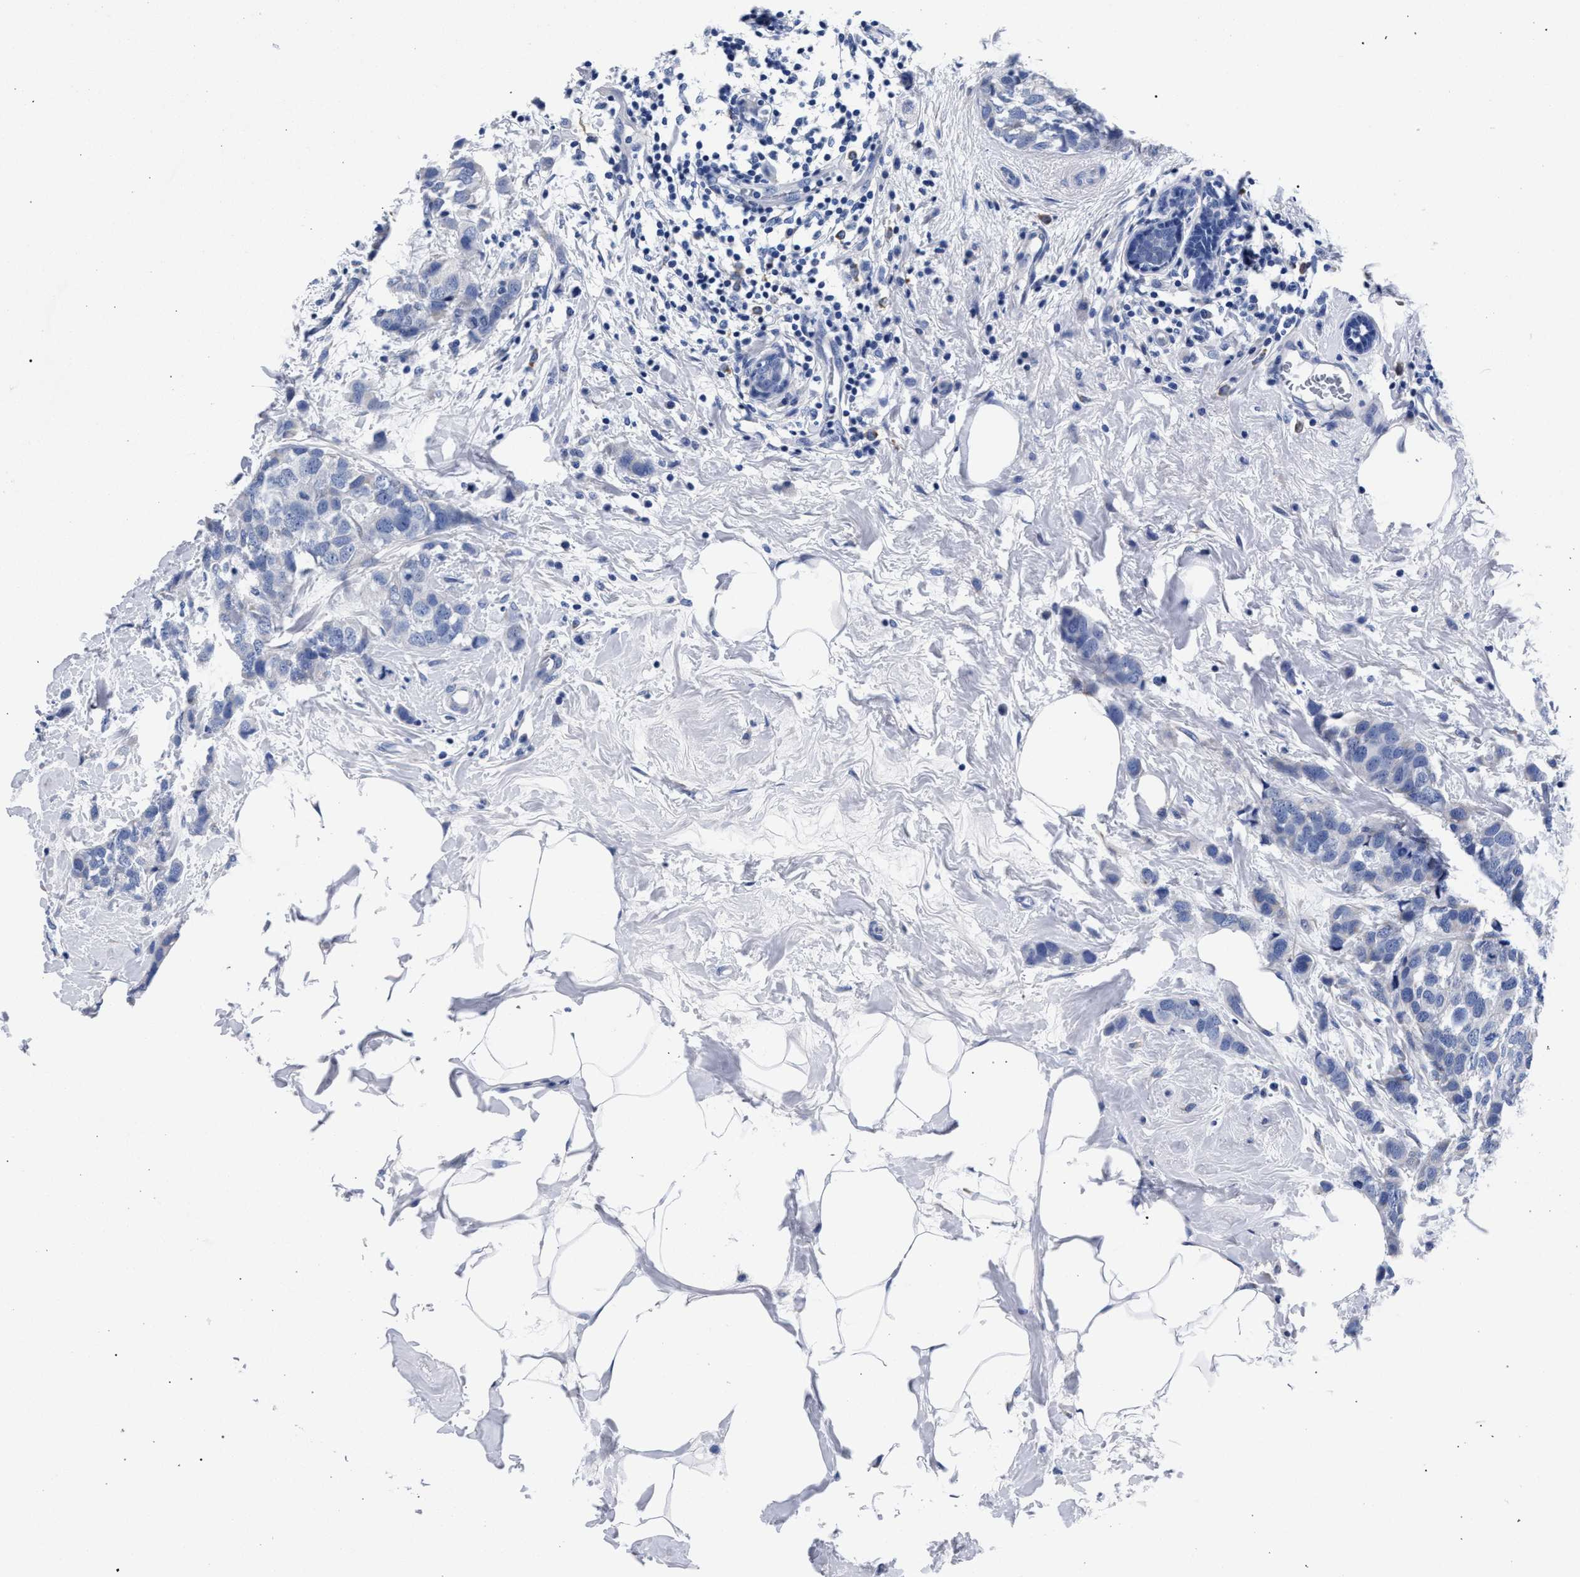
{"staining": {"intensity": "negative", "quantity": "none", "location": "none"}, "tissue": "breast cancer", "cell_type": "Tumor cells", "image_type": "cancer", "snomed": [{"axis": "morphology", "description": "Normal tissue, NOS"}, {"axis": "morphology", "description": "Duct carcinoma"}, {"axis": "topography", "description": "Breast"}], "caption": "This photomicrograph is of breast cancer stained with immunohistochemistry to label a protein in brown with the nuclei are counter-stained blue. There is no positivity in tumor cells.", "gene": "AKAP4", "patient": {"sex": "female", "age": 50}}